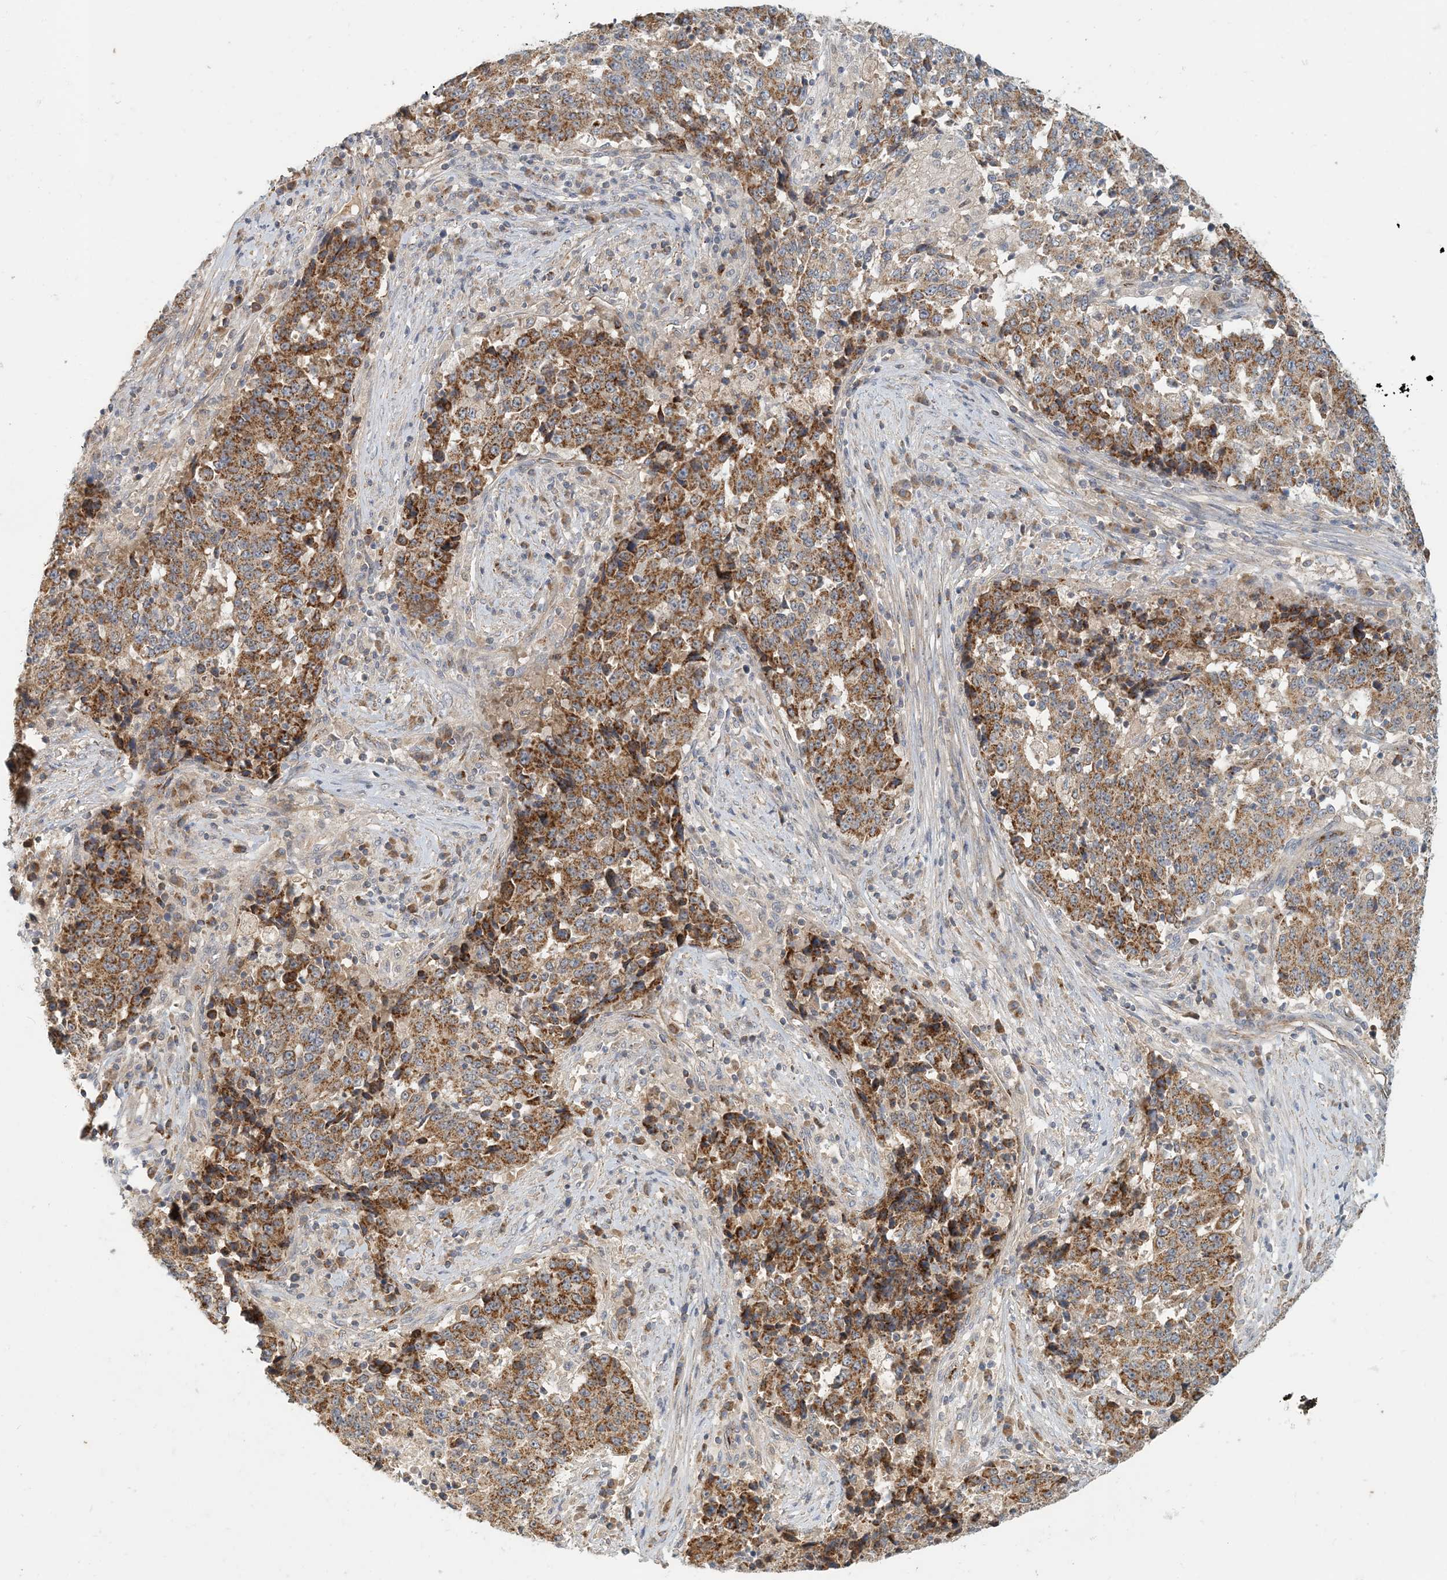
{"staining": {"intensity": "moderate", "quantity": ">75%", "location": "cytoplasmic/membranous"}, "tissue": "stomach cancer", "cell_type": "Tumor cells", "image_type": "cancer", "snomed": [{"axis": "morphology", "description": "Adenocarcinoma, NOS"}, {"axis": "topography", "description": "Stomach"}], "caption": "Immunohistochemistry (IHC) photomicrograph of neoplastic tissue: human stomach cancer stained using IHC exhibits medium levels of moderate protein expression localized specifically in the cytoplasmic/membranous of tumor cells, appearing as a cytoplasmic/membranous brown color.", "gene": "ZBTB3", "patient": {"sex": "male", "age": 59}}